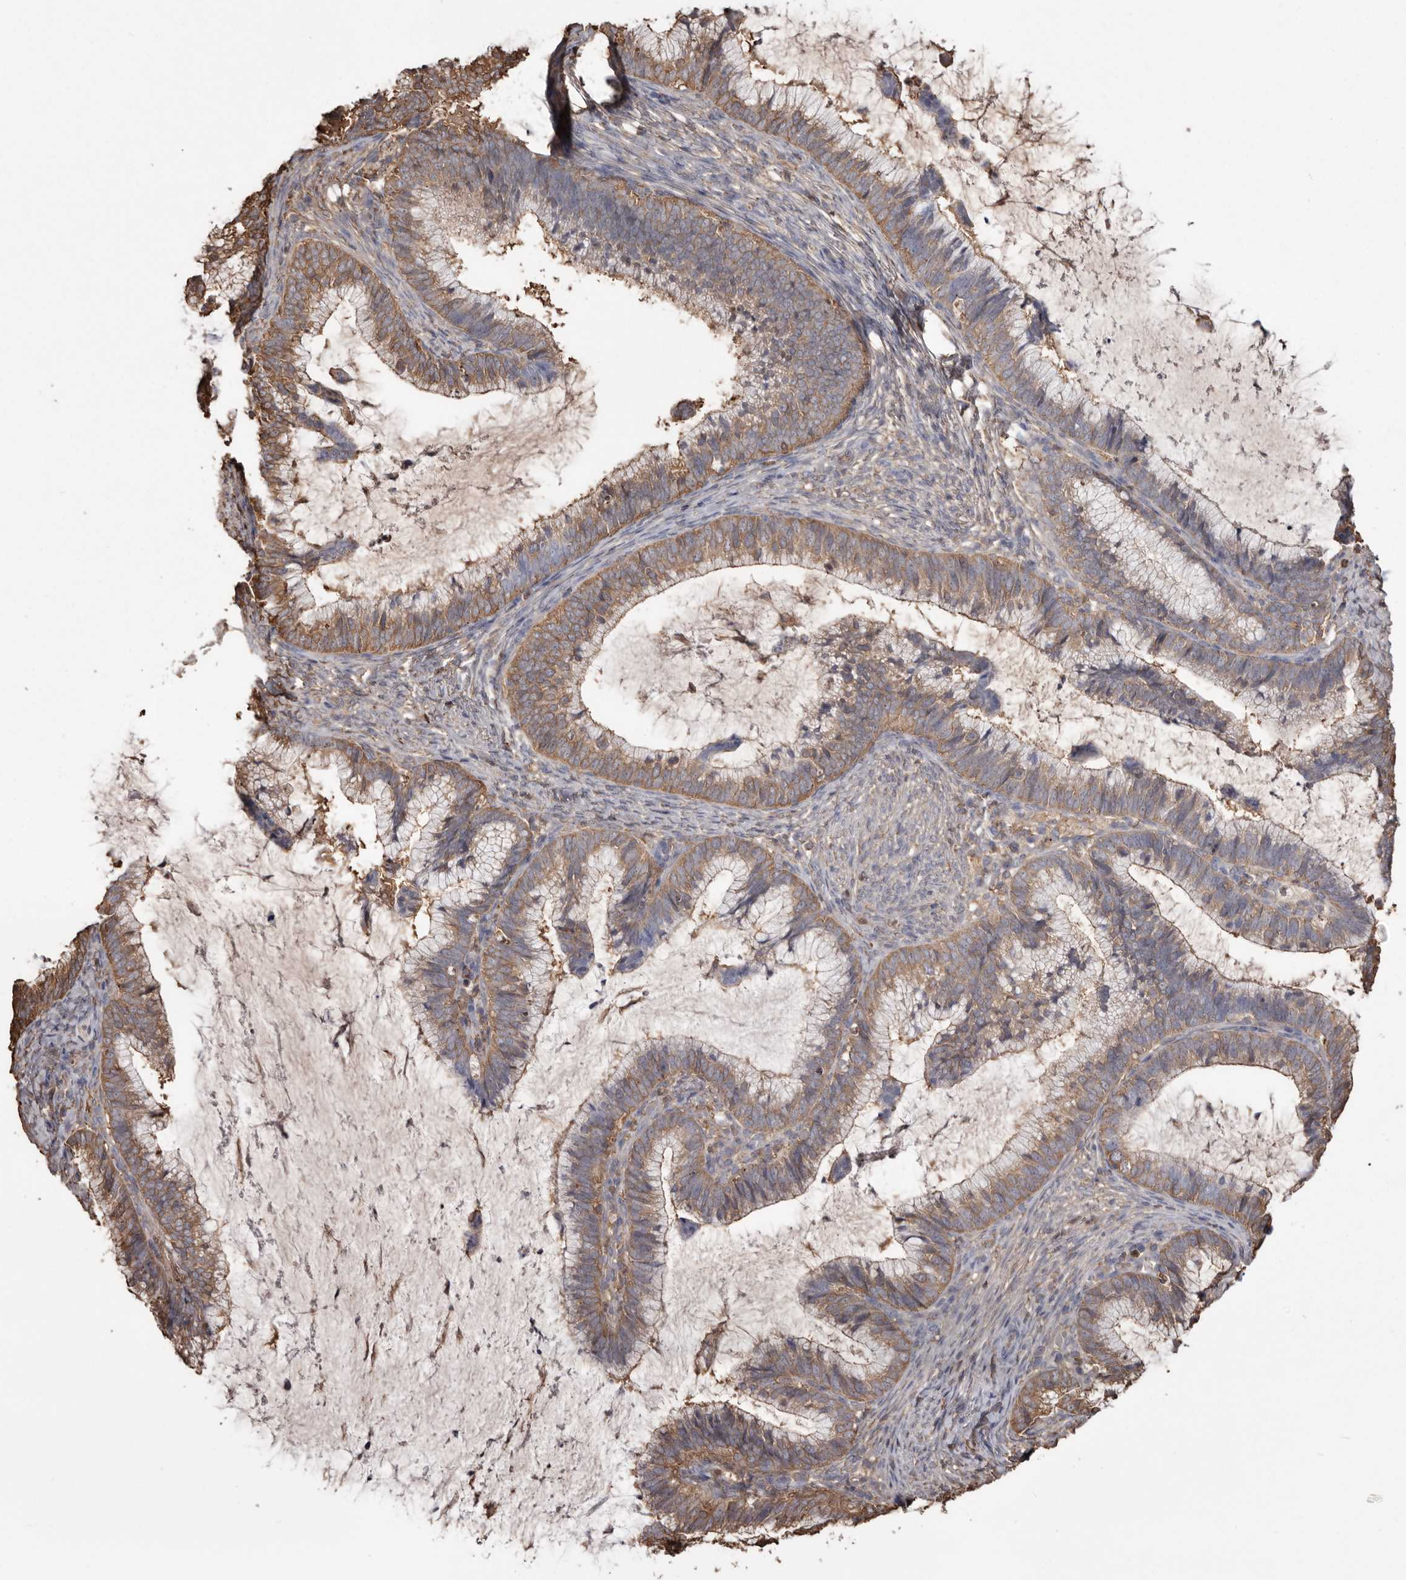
{"staining": {"intensity": "moderate", "quantity": ">75%", "location": "cytoplasmic/membranous"}, "tissue": "cervical cancer", "cell_type": "Tumor cells", "image_type": "cancer", "snomed": [{"axis": "morphology", "description": "Adenocarcinoma, NOS"}, {"axis": "topography", "description": "Cervix"}], "caption": "About >75% of tumor cells in human cervical adenocarcinoma display moderate cytoplasmic/membranous protein expression as visualized by brown immunohistochemical staining.", "gene": "PKM", "patient": {"sex": "female", "age": 36}}